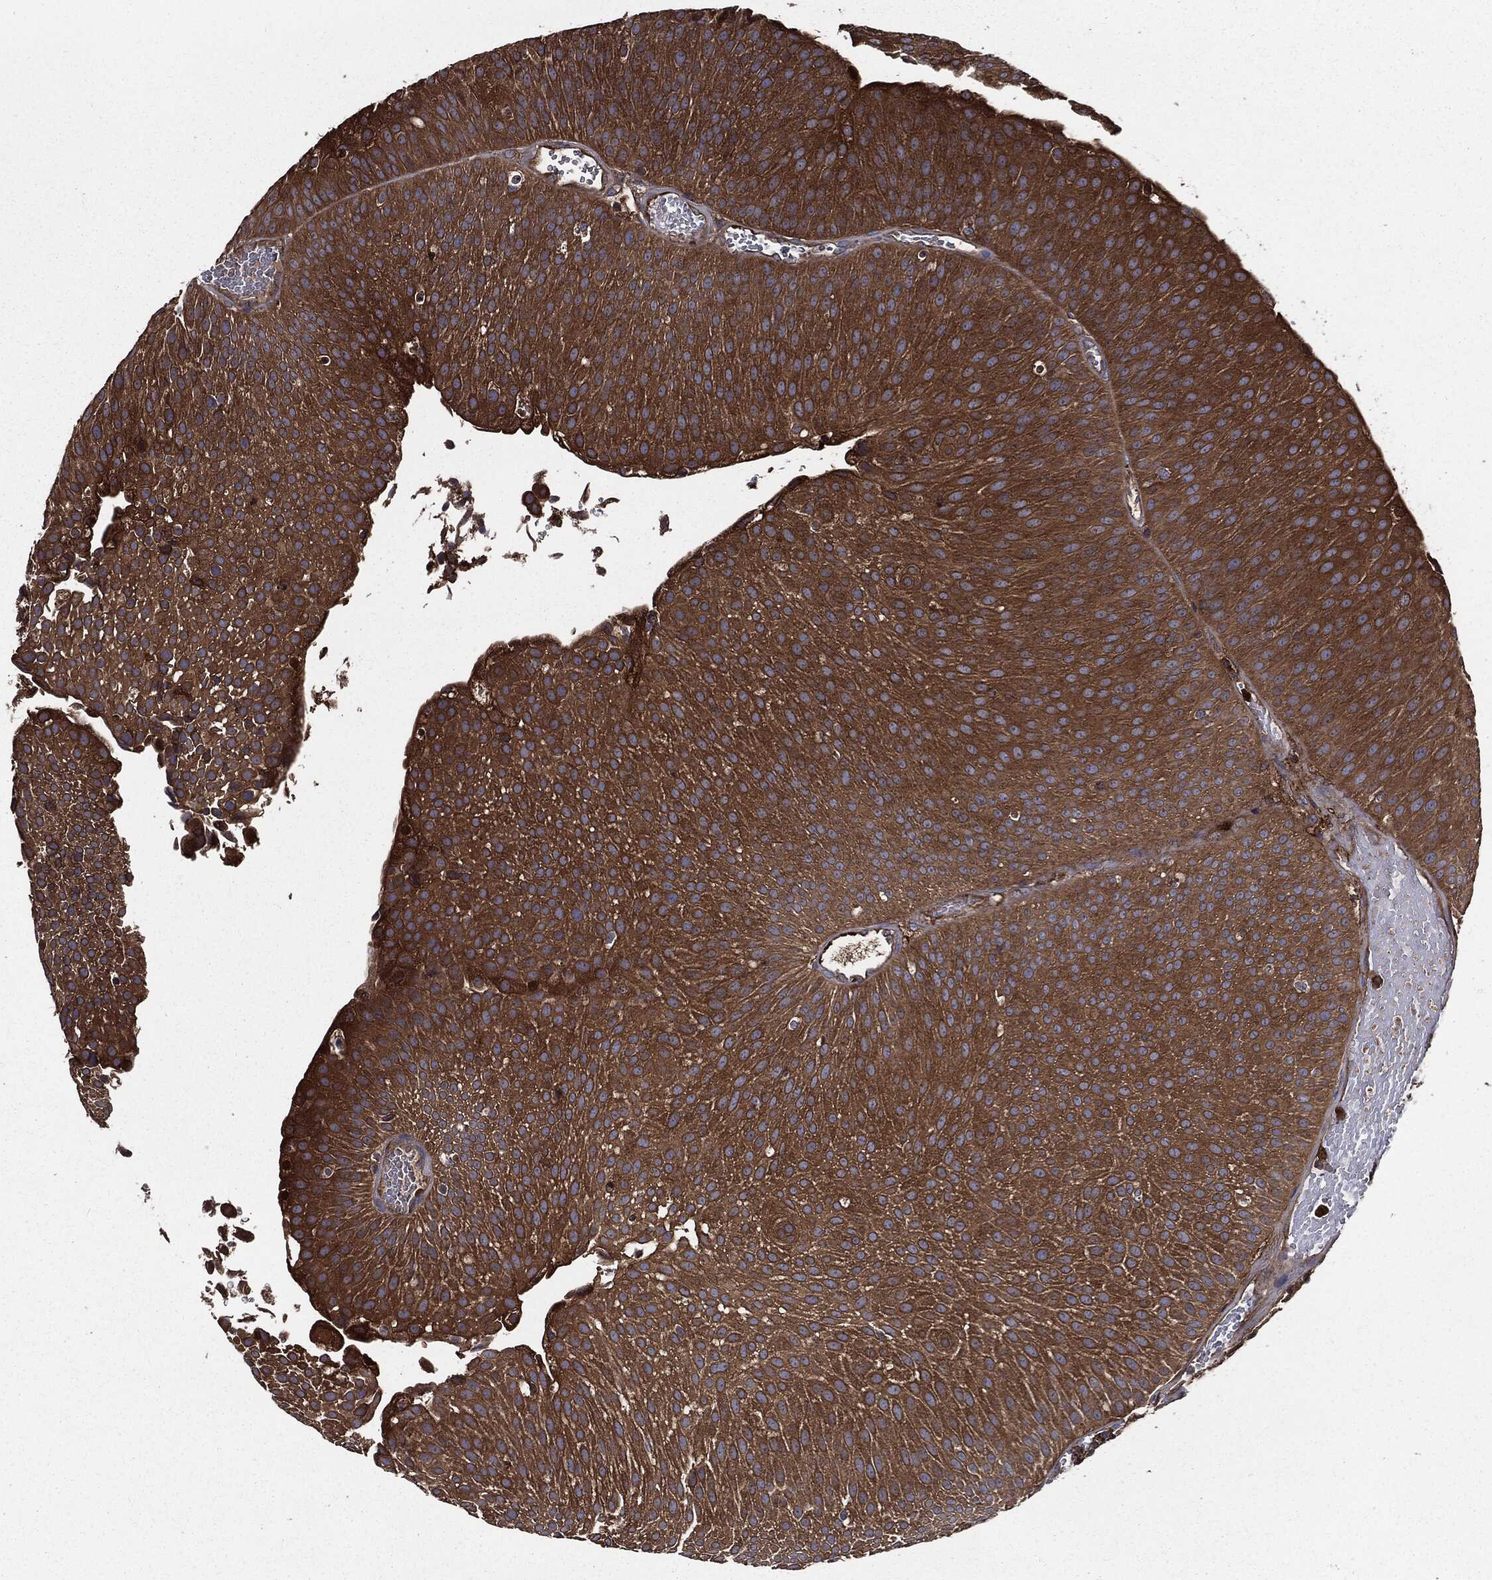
{"staining": {"intensity": "strong", "quantity": ">75%", "location": "cytoplasmic/membranous"}, "tissue": "urothelial cancer", "cell_type": "Tumor cells", "image_type": "cancer", "snomed": [{"axis": "morphology", "description": "Urothelial carcinoma, Low grade"}, {"axis": "topography", "description": "Urinary bladder"}], "caption": "Brown immunohistochemical staining in urothelial cancer shows strong cytoplasmic/membranous staining in about >75% of tumor cells.", "gene": "PDCD6IP", "patient": {"sex": "male", "age": 65}}